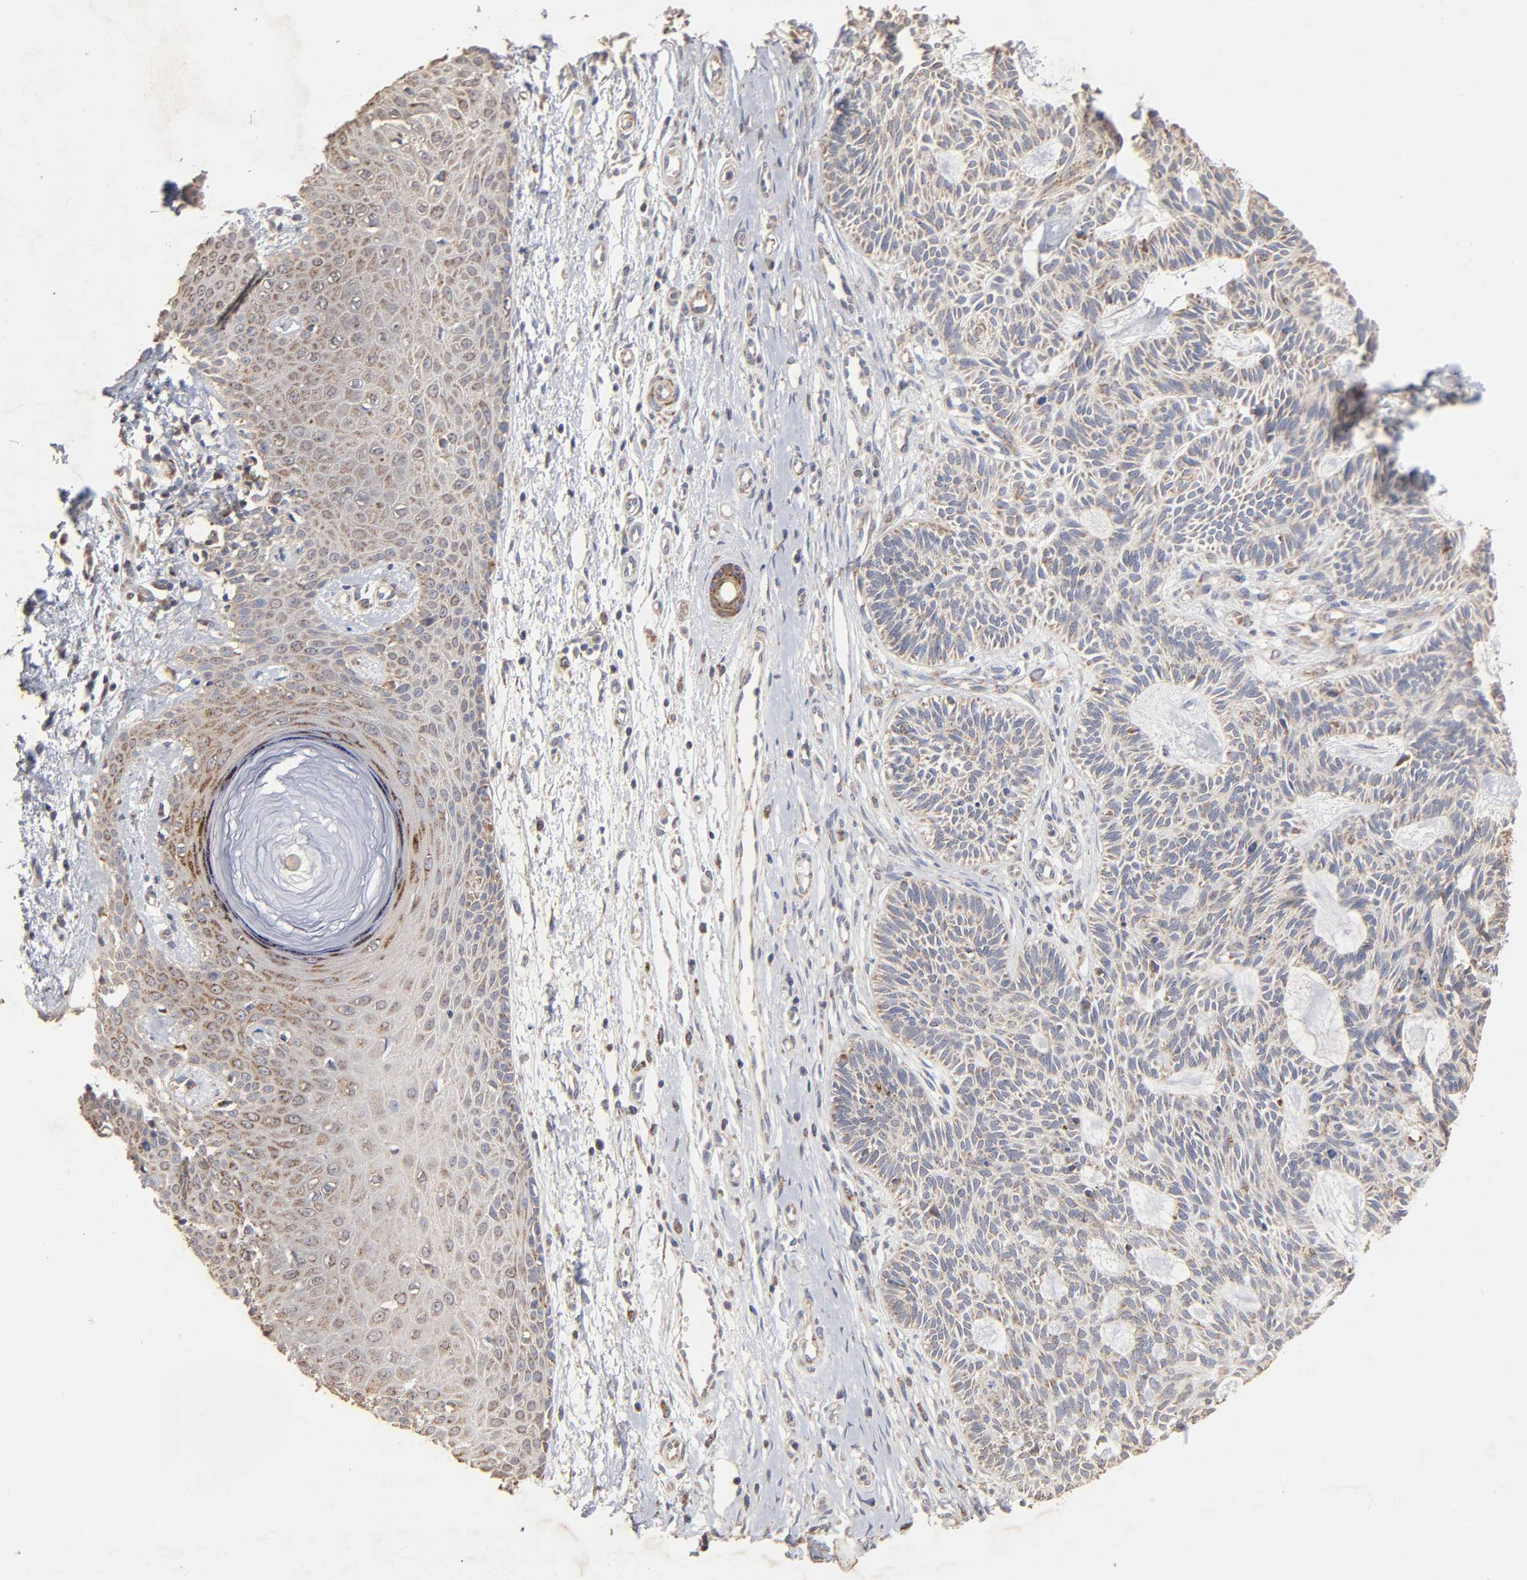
{"staining": {"intensity": "weak", "quantity": ">75%", "location": "cytoplasmic/membranous"}, "tissue": "skin cancer", "cell_type": "Tumor cells", "image_type": "cancer", "snomed": [{"axis": "morphology", "description": "Basal cell carcinoma"}, {"axis": "topography", "description": "Skin"}], "caption": "There is low levels of weak cytoplasmic/membranous expression in tumor cells of basal cell carcinoma (skin), as demonstrated by immunohistochemical staining (brown color).", "gene": "CYCS", "patient": {"sex": "male", "age": 67}}